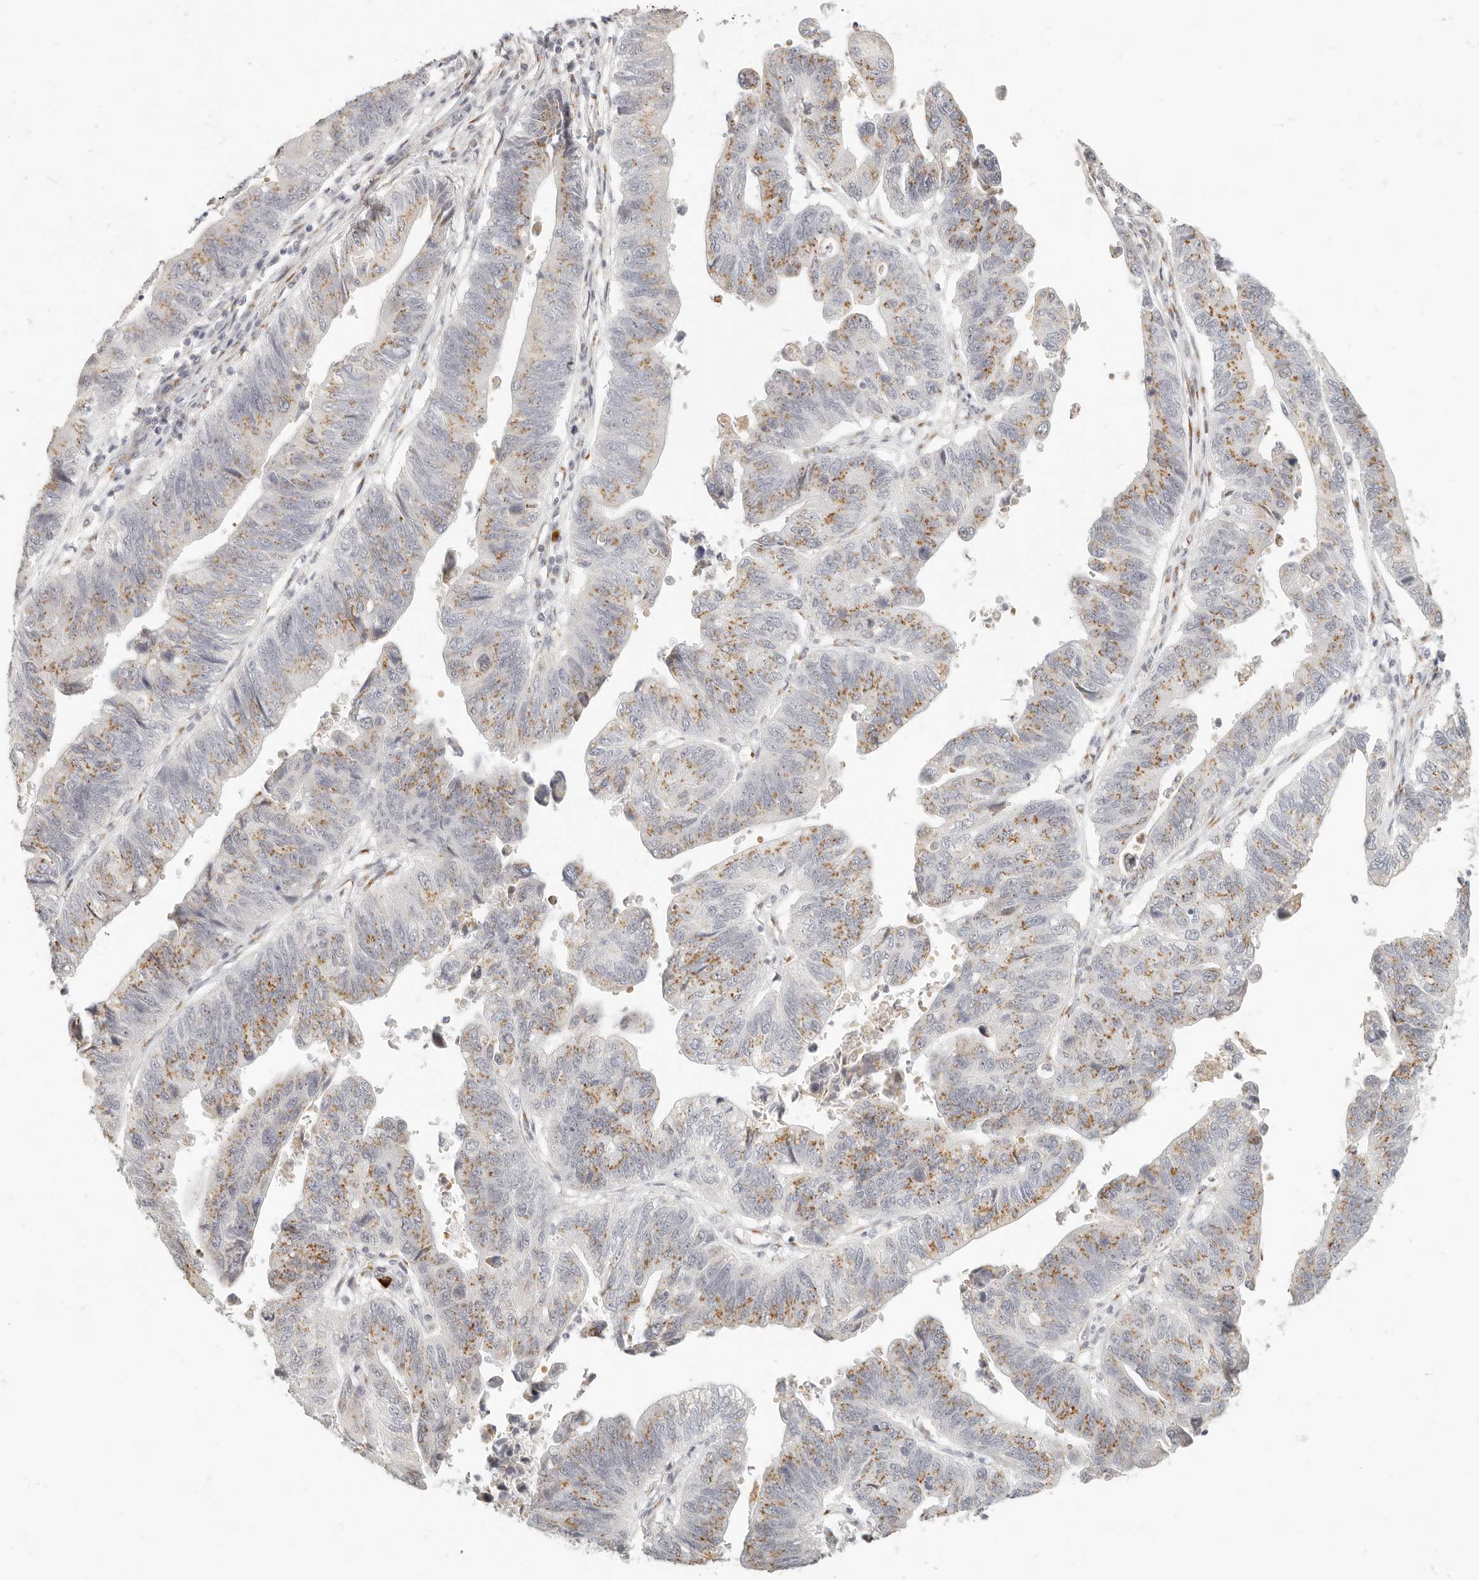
{"staining": {"intensity": "moderate", "quantity": ">75%", "location": "cytoplasmic/membranous"}, "tissue": "stomach cancer", "cell_type": "Tumor cells", "image_type": "cancer", "snomed": [{"axis": "morphology", "description": "Adenocarcinoma, NOS"}, {"axis": "topography", "description": "Stomach"}], "caption": "Protein staining demonstrates moderate cytoplasmic/membranous staining in about >75% of tumor cells in stomach cancer (adenocarcinoma).", "gene": "FAM20B", "patient": {"sex": "male", "age": 59}}